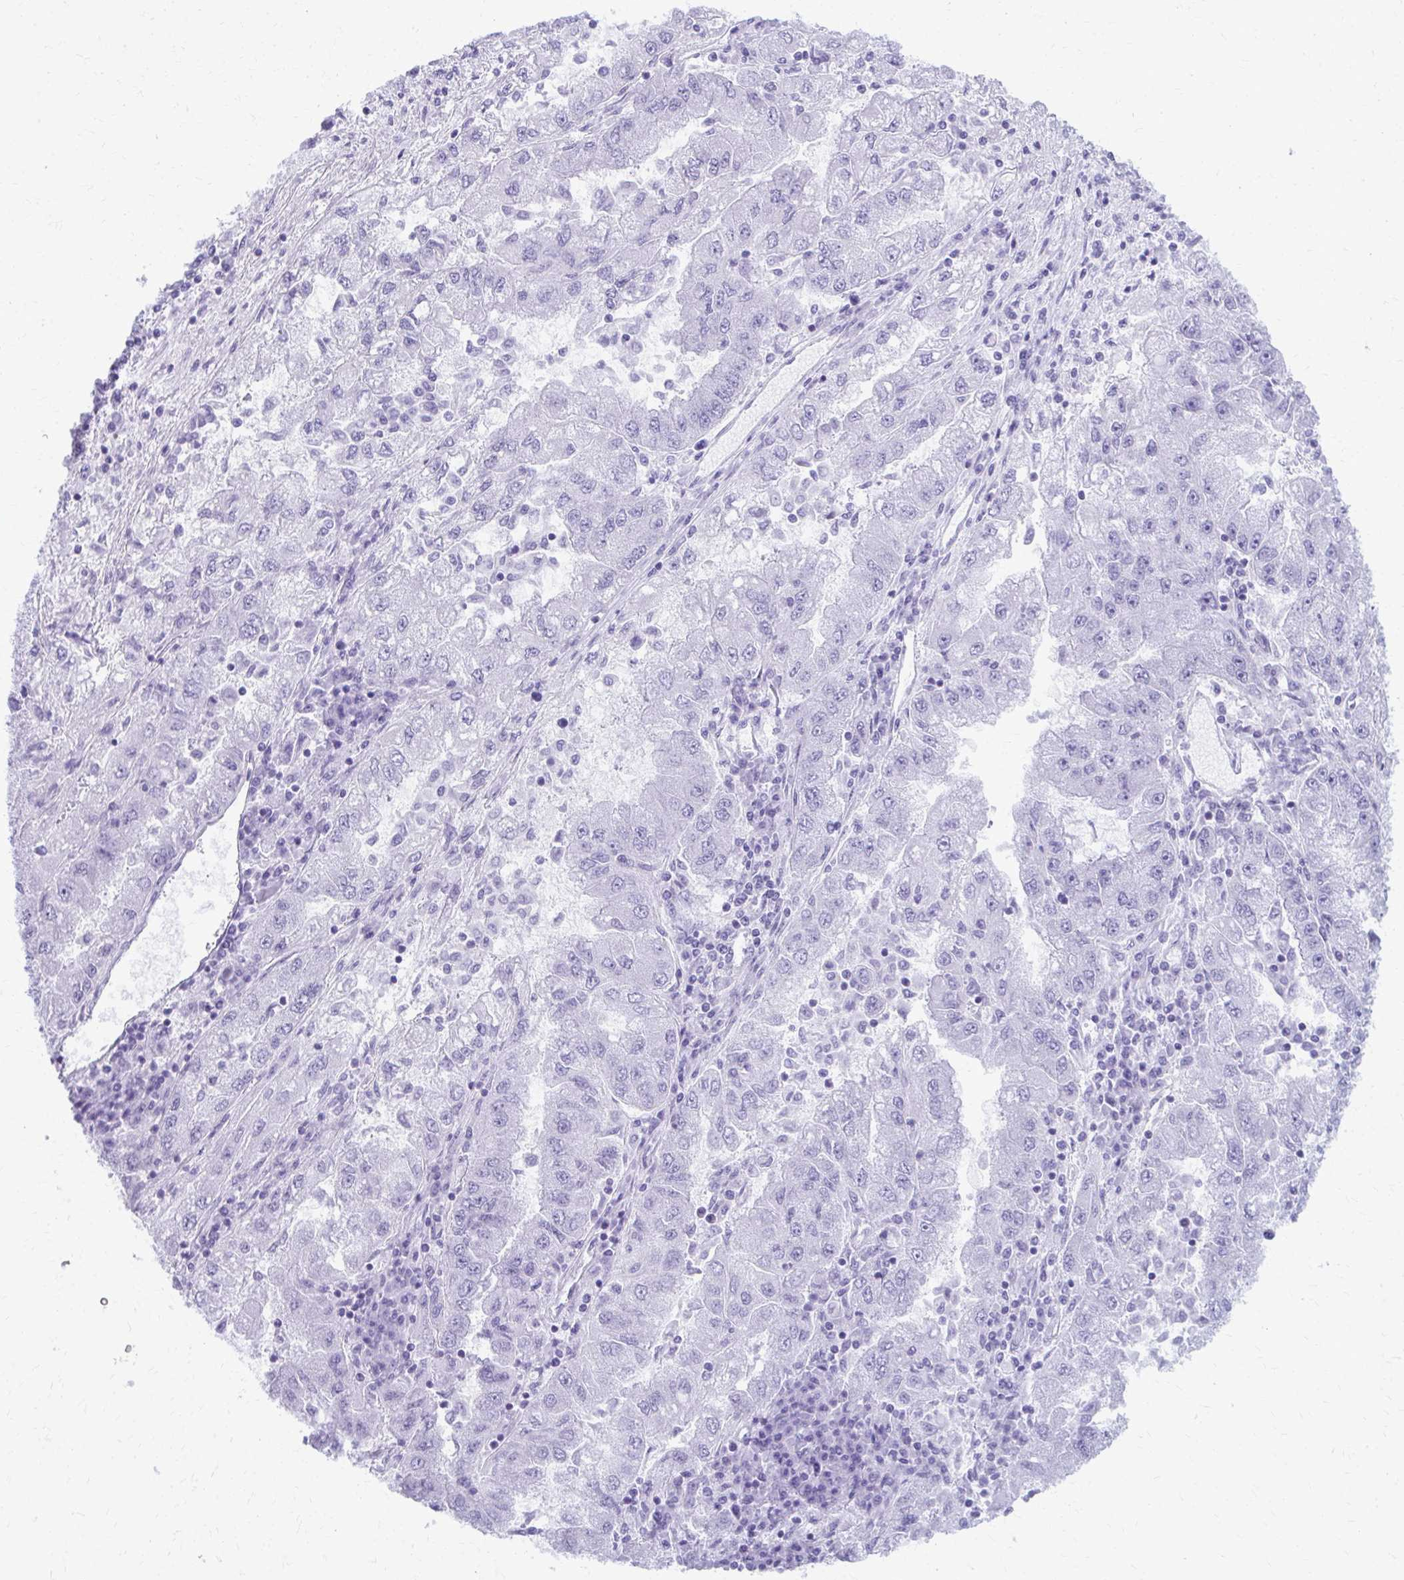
{"staining": {"intensity": "negative", "quantity": "none", "location": "none"}, "tissue": "lung cancer", "cell_type": "Tumor cells", "image_type": "cancer", "snomed": [{"axis": "morphology", "description": "Adenocarcinoma, NOS"}, {"axis": "morphology", "description": "Adenocarcinoma primary or metastatic"}, {"axis": "topography", "description": "Lung"}], "caption": "IHC histopathology image of neoplastic tissue: human lung adenocarcinoma stained with DAB displays no significant protein expression in tumor cells.", "gene": "MAF1", "patient": {"sex": "male", "age": 74}}